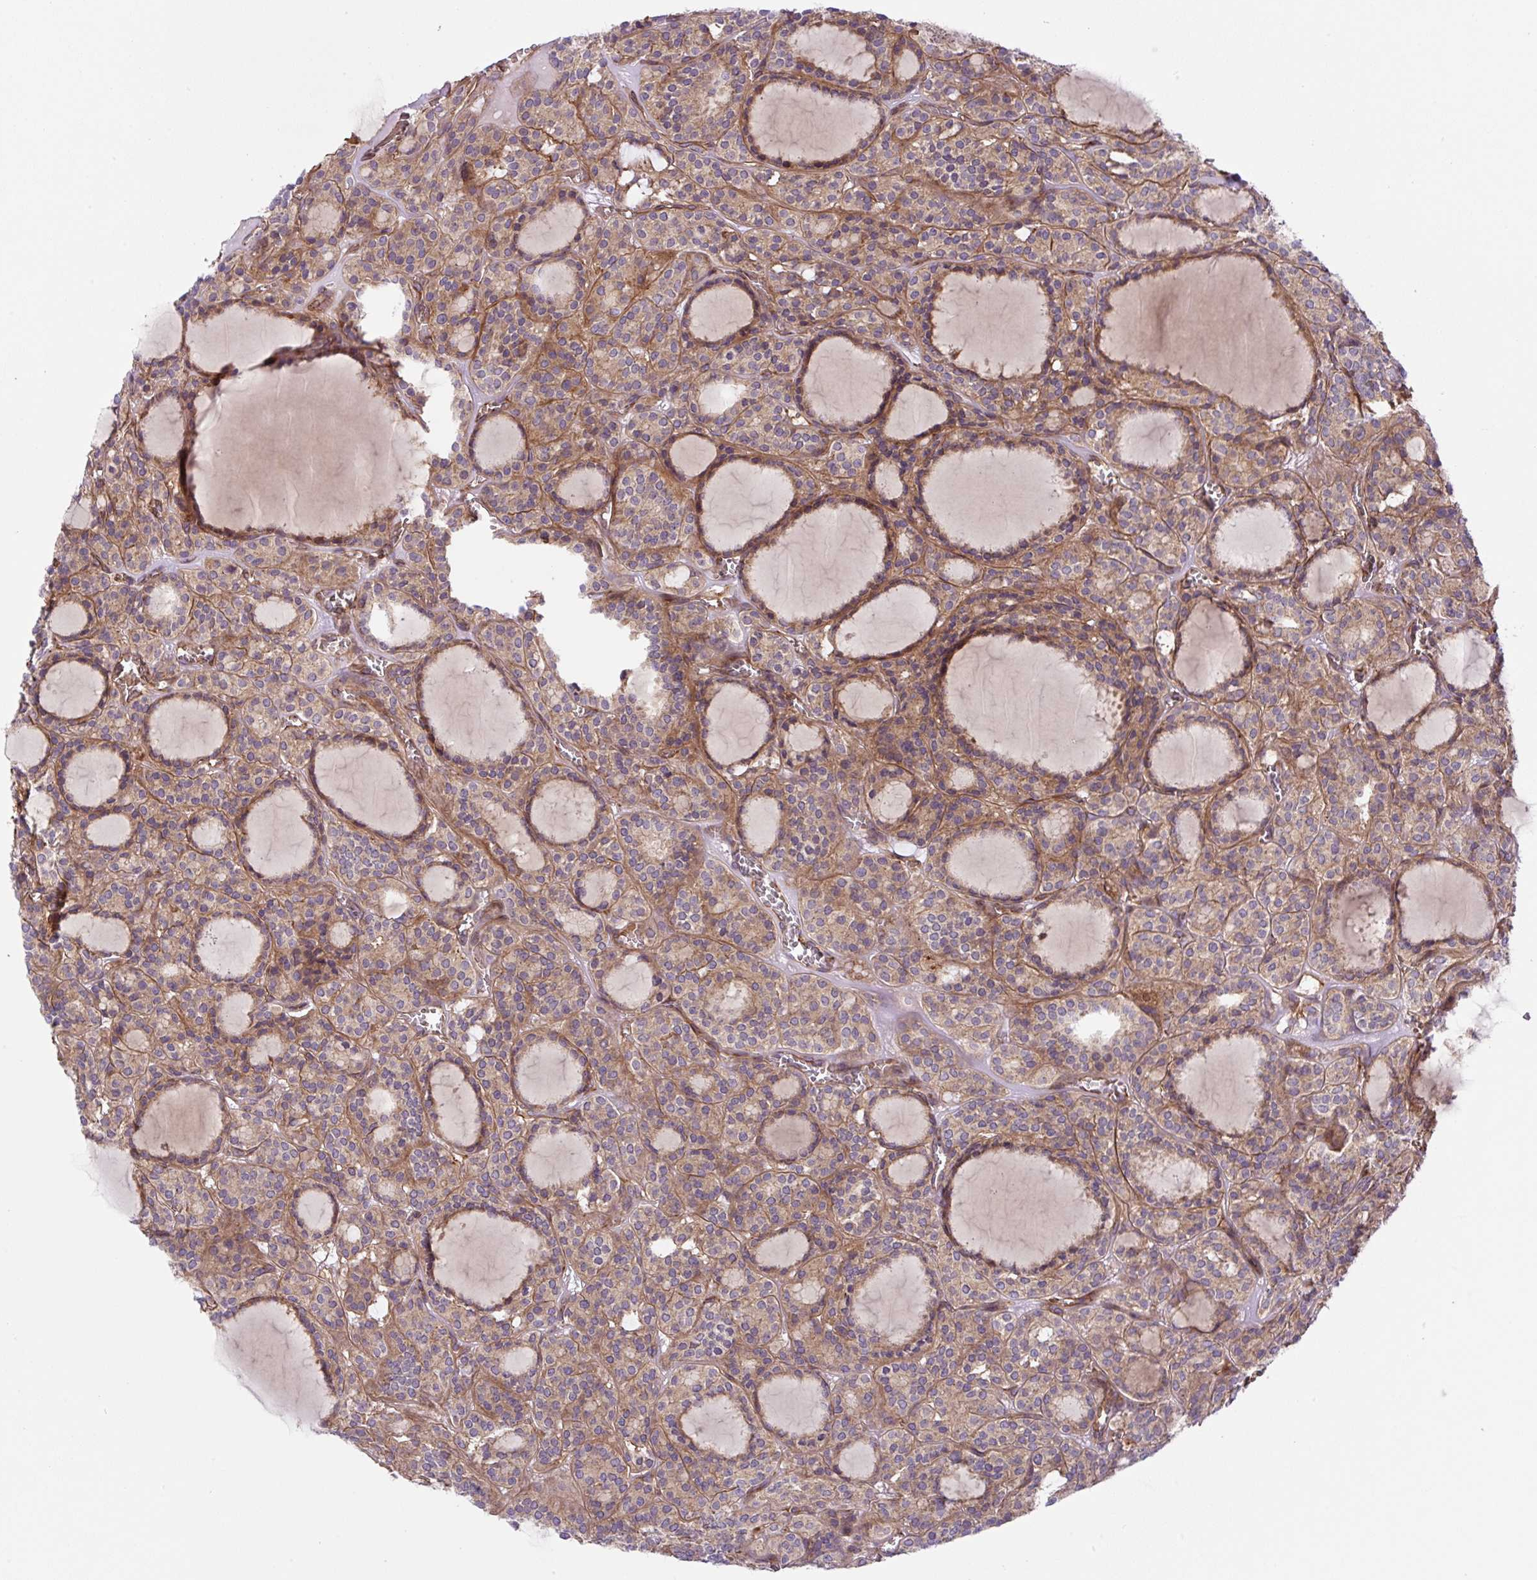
{"staining": {"intensity": "moderate", "quantity": "<25%", "location": "cytoplasmic/membranous"}, "tissue": "thyroid cancer", "cell_type": "Tumor cells", "image_type": "cancer", "snomed": [{"axis": "morphology", "description": "Follicular adenoma carcinoma, NOS"}, {"axis": "topography", "description": "Thyroid gland"}], "caption": "Immunohistochemical staining of human thyroid follicular adenoma carcinoma reveals low levels of moderate cytoplasmic/membranous expression in approximately <25% of tumor cells.", "gene": "APOBEC3D", "patient": {"sex": "female", "age": 63}}